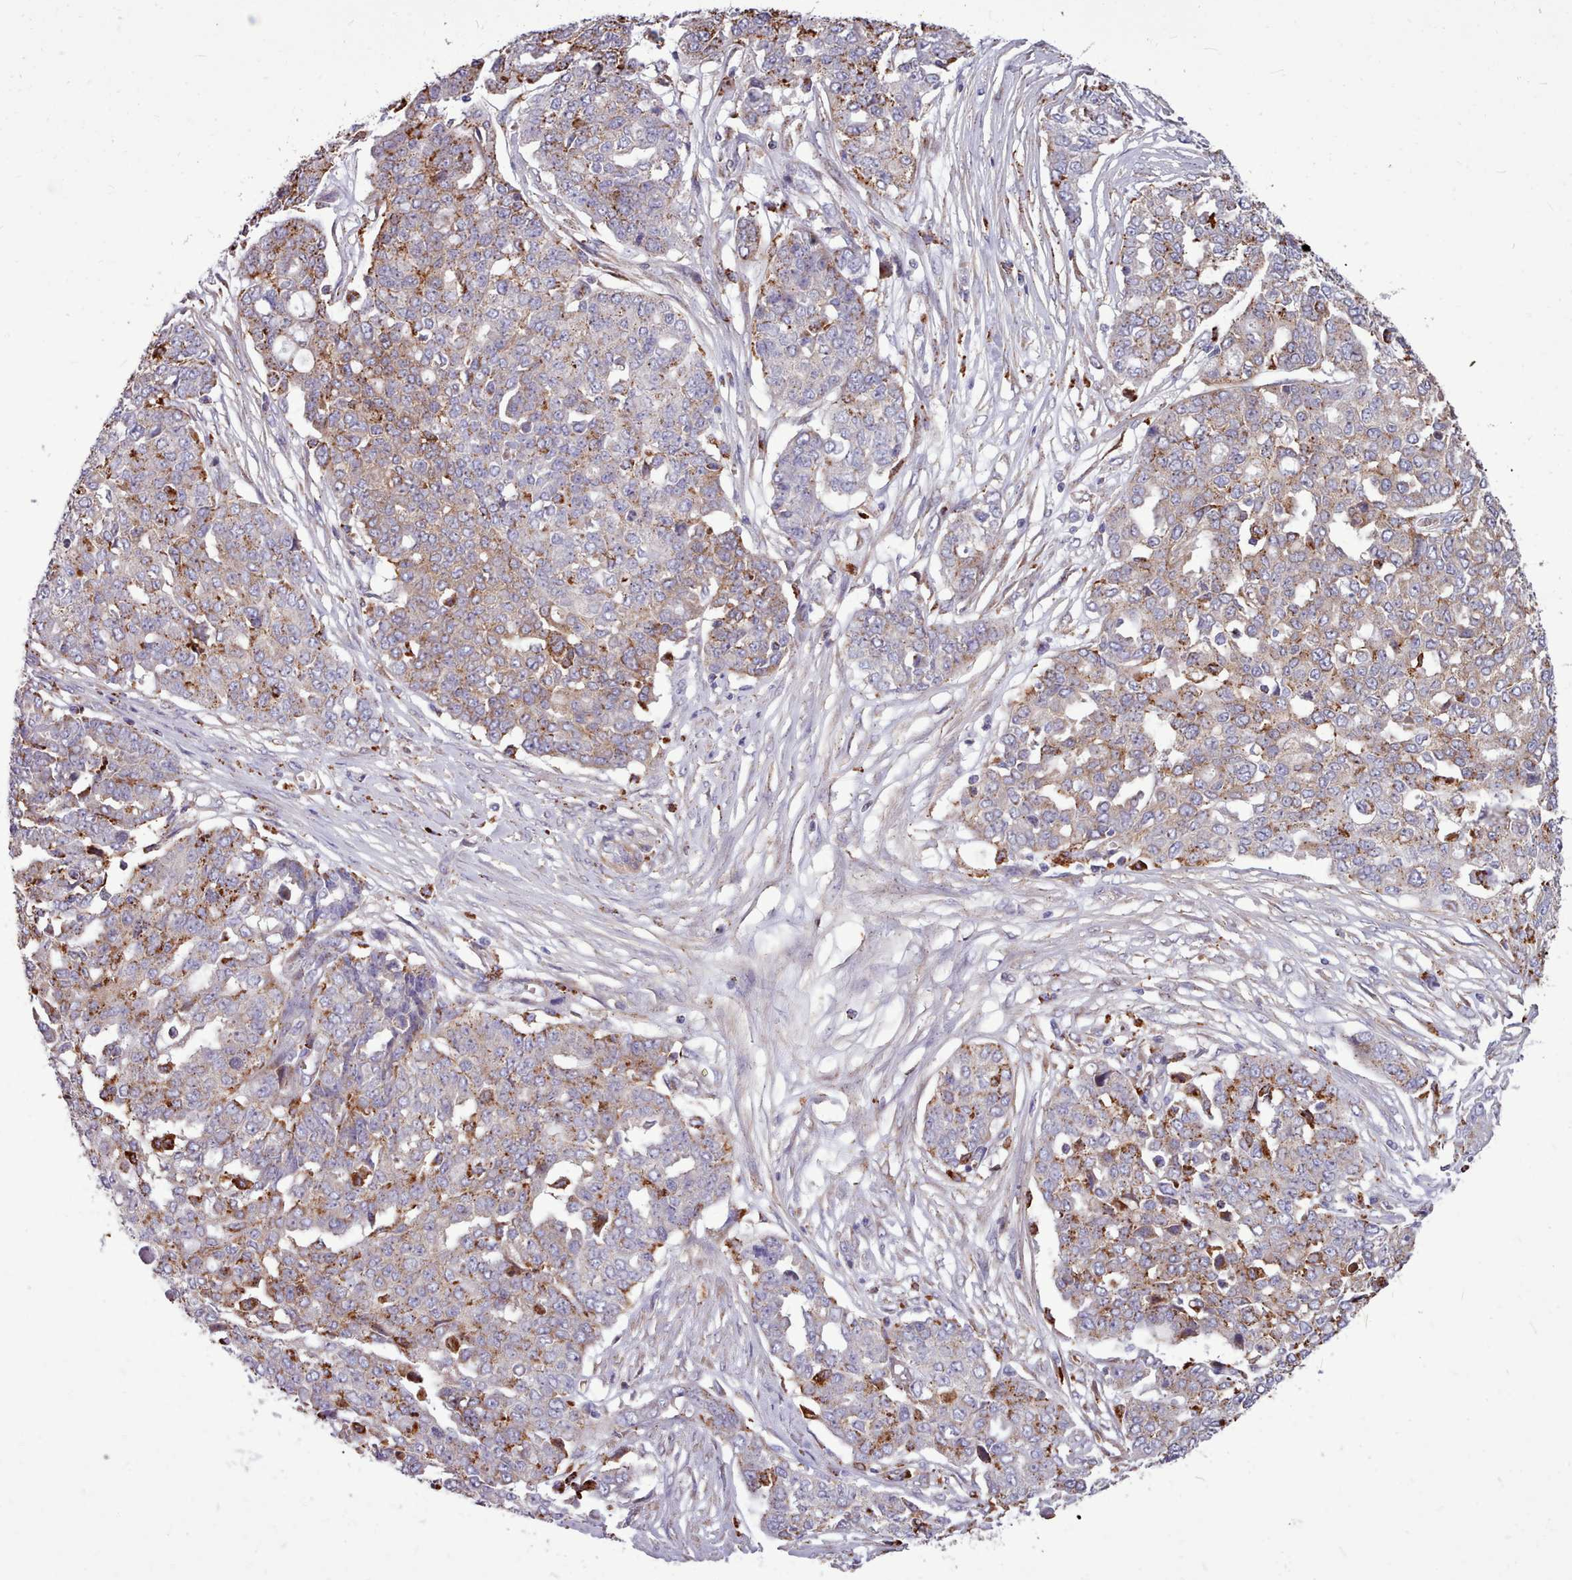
{"staining": {"intensity": "moderate", "quantity": "<25%", "location": "cytoplasmic/membranous"}, "tissue": "ovarian cancer", "cell_type": "Tumor cells", "image_type": "cancer", "snomed": [{"axis": "morphology", "description": "Cystadenocarcinoma, serous, NOS"}, {"axis": "topography", "description": "Soft tissue"}, {"axis": "topography", "description": "Ovary"}], "caption": "The histopathology image demonstrates immunohistochemical staining of ovarian cancer. There is moderate cytoplasmic/membranous expression is appreciated in approximately <25% of tumor cells.", "gene": "PACSIN3", "patient": {"sex": "female", "age": 57}}